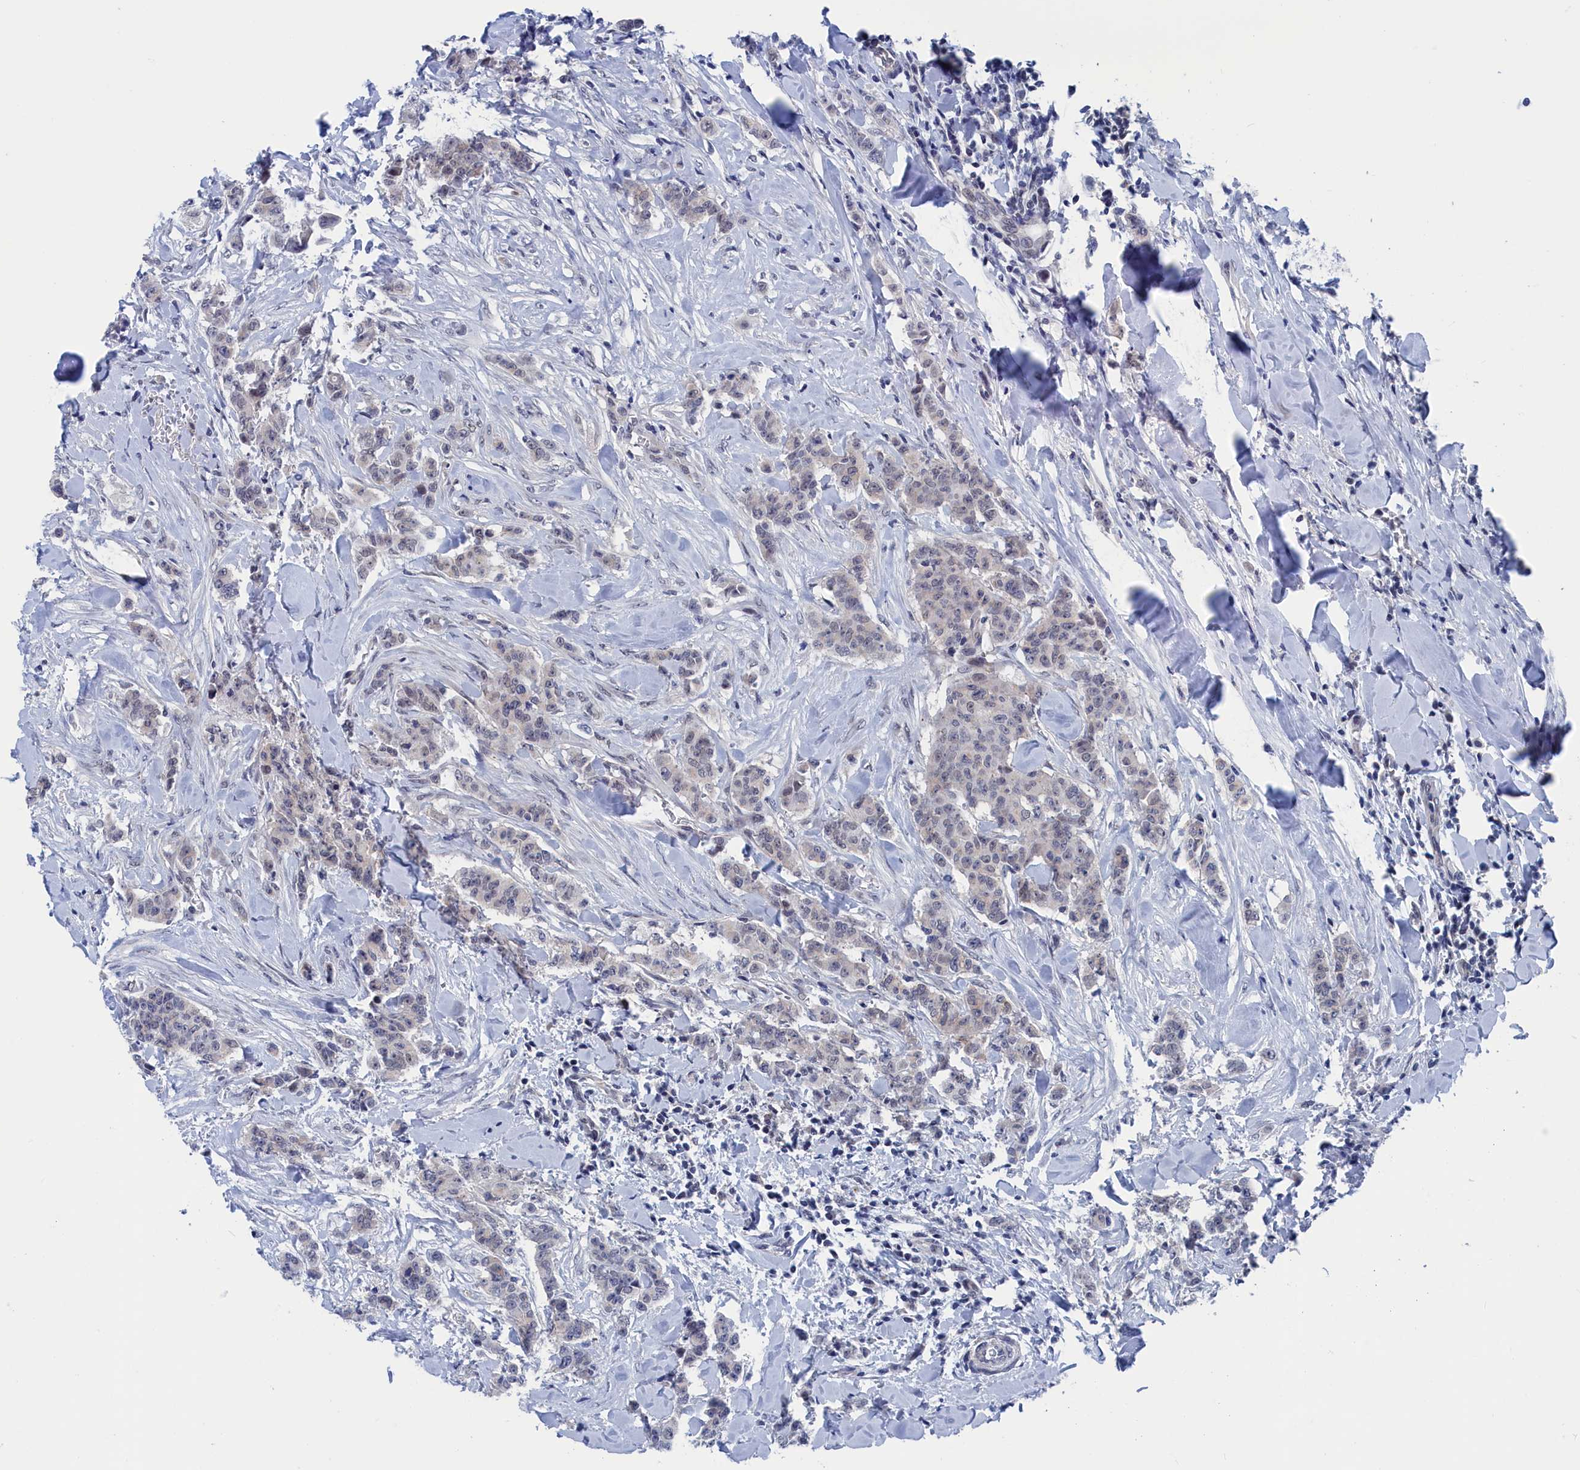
{"staining": {"intensity": "negative", "quantity": "none", "location": "none"}, "tissue": "breast cancer", "cell_type": "Tumor cells", "image_type": "cancer", "snomed": [{"axis": "morphology", "description": "Duct carcinoma"}, {"axis": "topography", "description": "Breast"}], "caption": "Immunohistochemical staining of human breast cancer reveals no significant positivity in tumor cells.", "gene": "MARCHF3", "patient": {"sex": "female", "age": 40}}